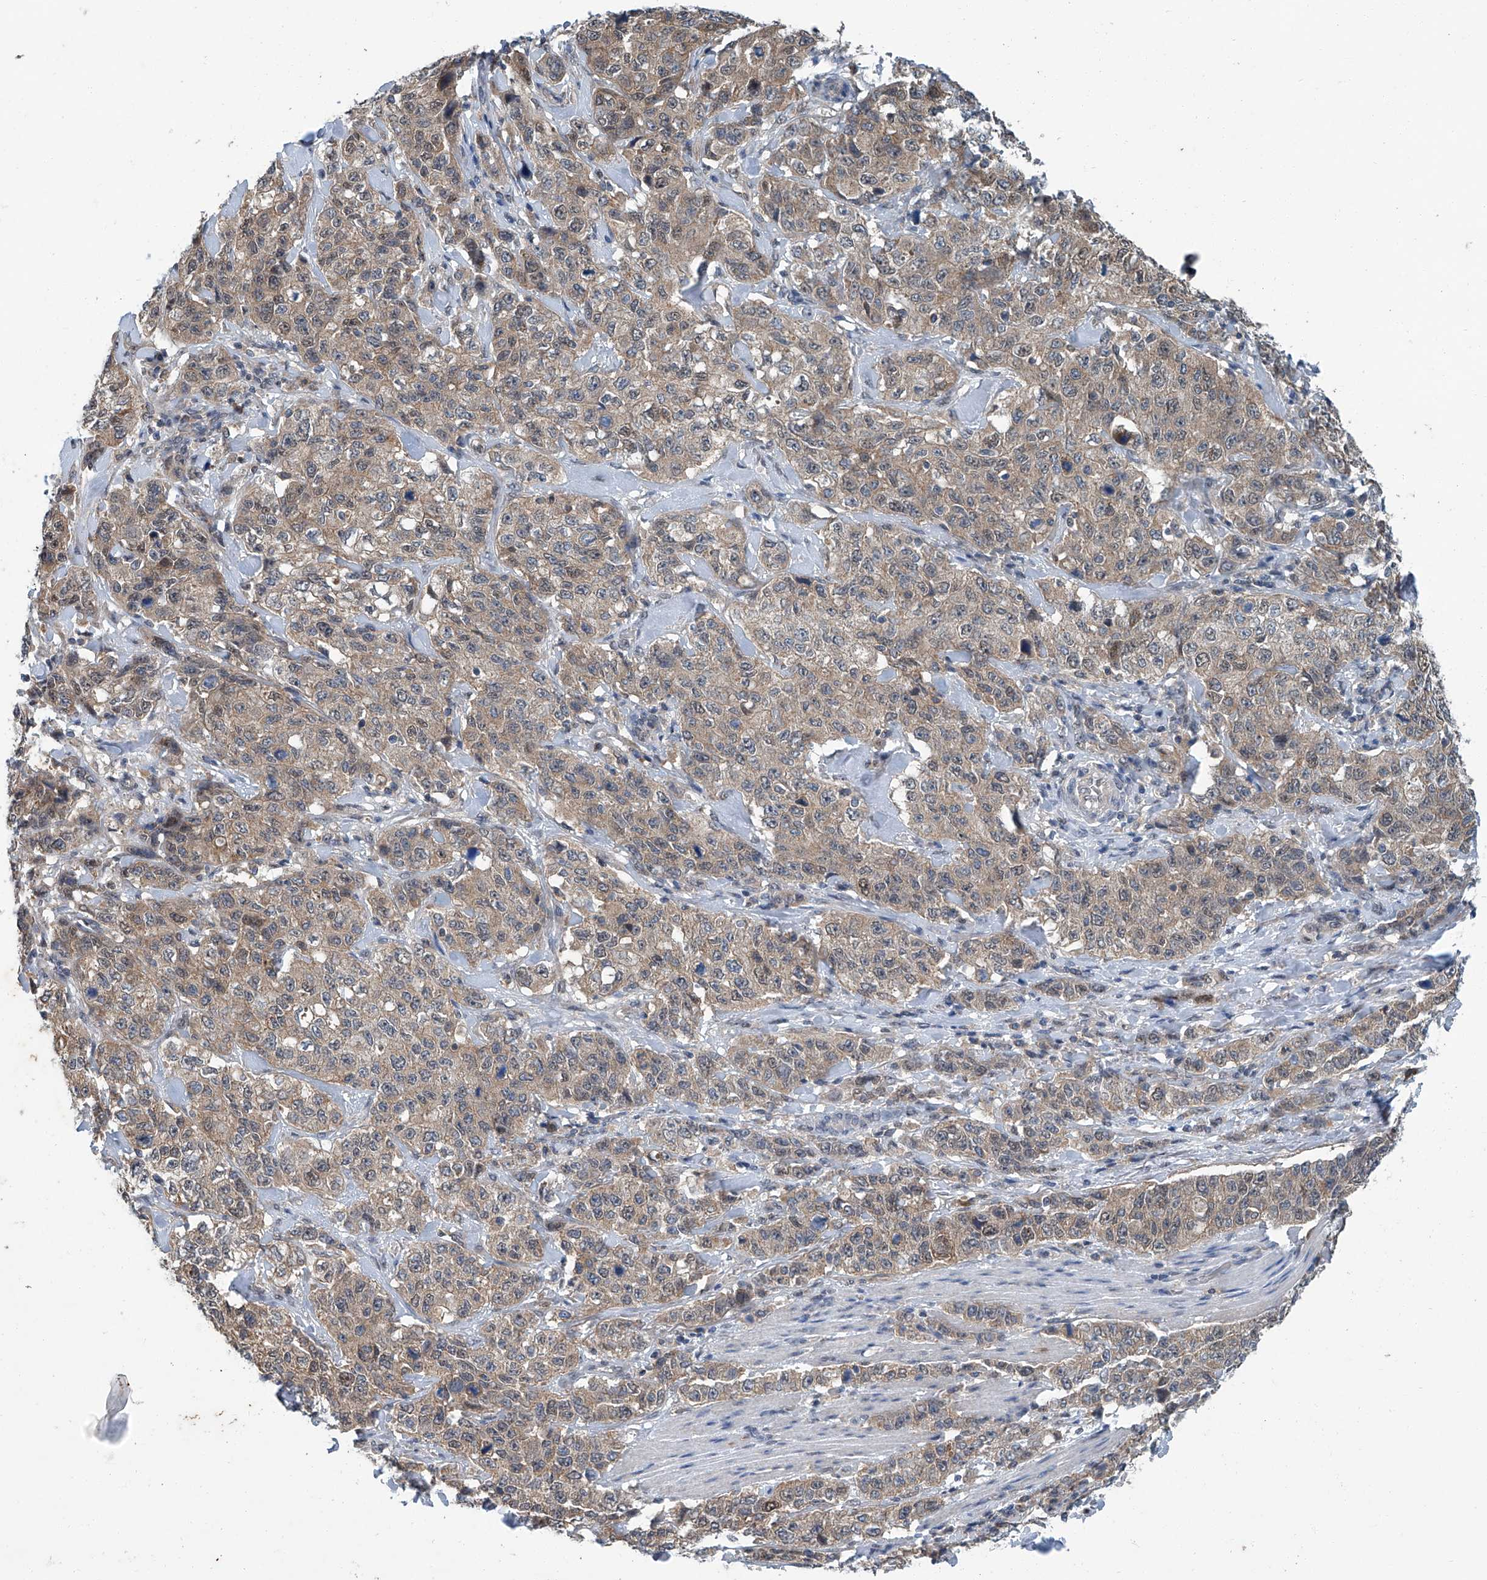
{"staining": {"intensity": "weak", "quantity": ">75%", "location": "cytoplasmic/membranous"}, "tissue": "stomach cancer", "cell_type": "Tumor cells", "image_type": "cancer", "snomed": [{"axis": "morphology", "description": "Adenocarcinoma, NOS"}, {"axis": "topography", "description": "Stomach"}], "caption": "Immunohistochemistry (IHC) (DAB) staining of stomach adenocarcinoma displays weak cytoplasmic/membranous protein staining in approximately >75% of tumor cells.", "gene": "CLK1", "patient": {"sex": "male", "age": 48}}